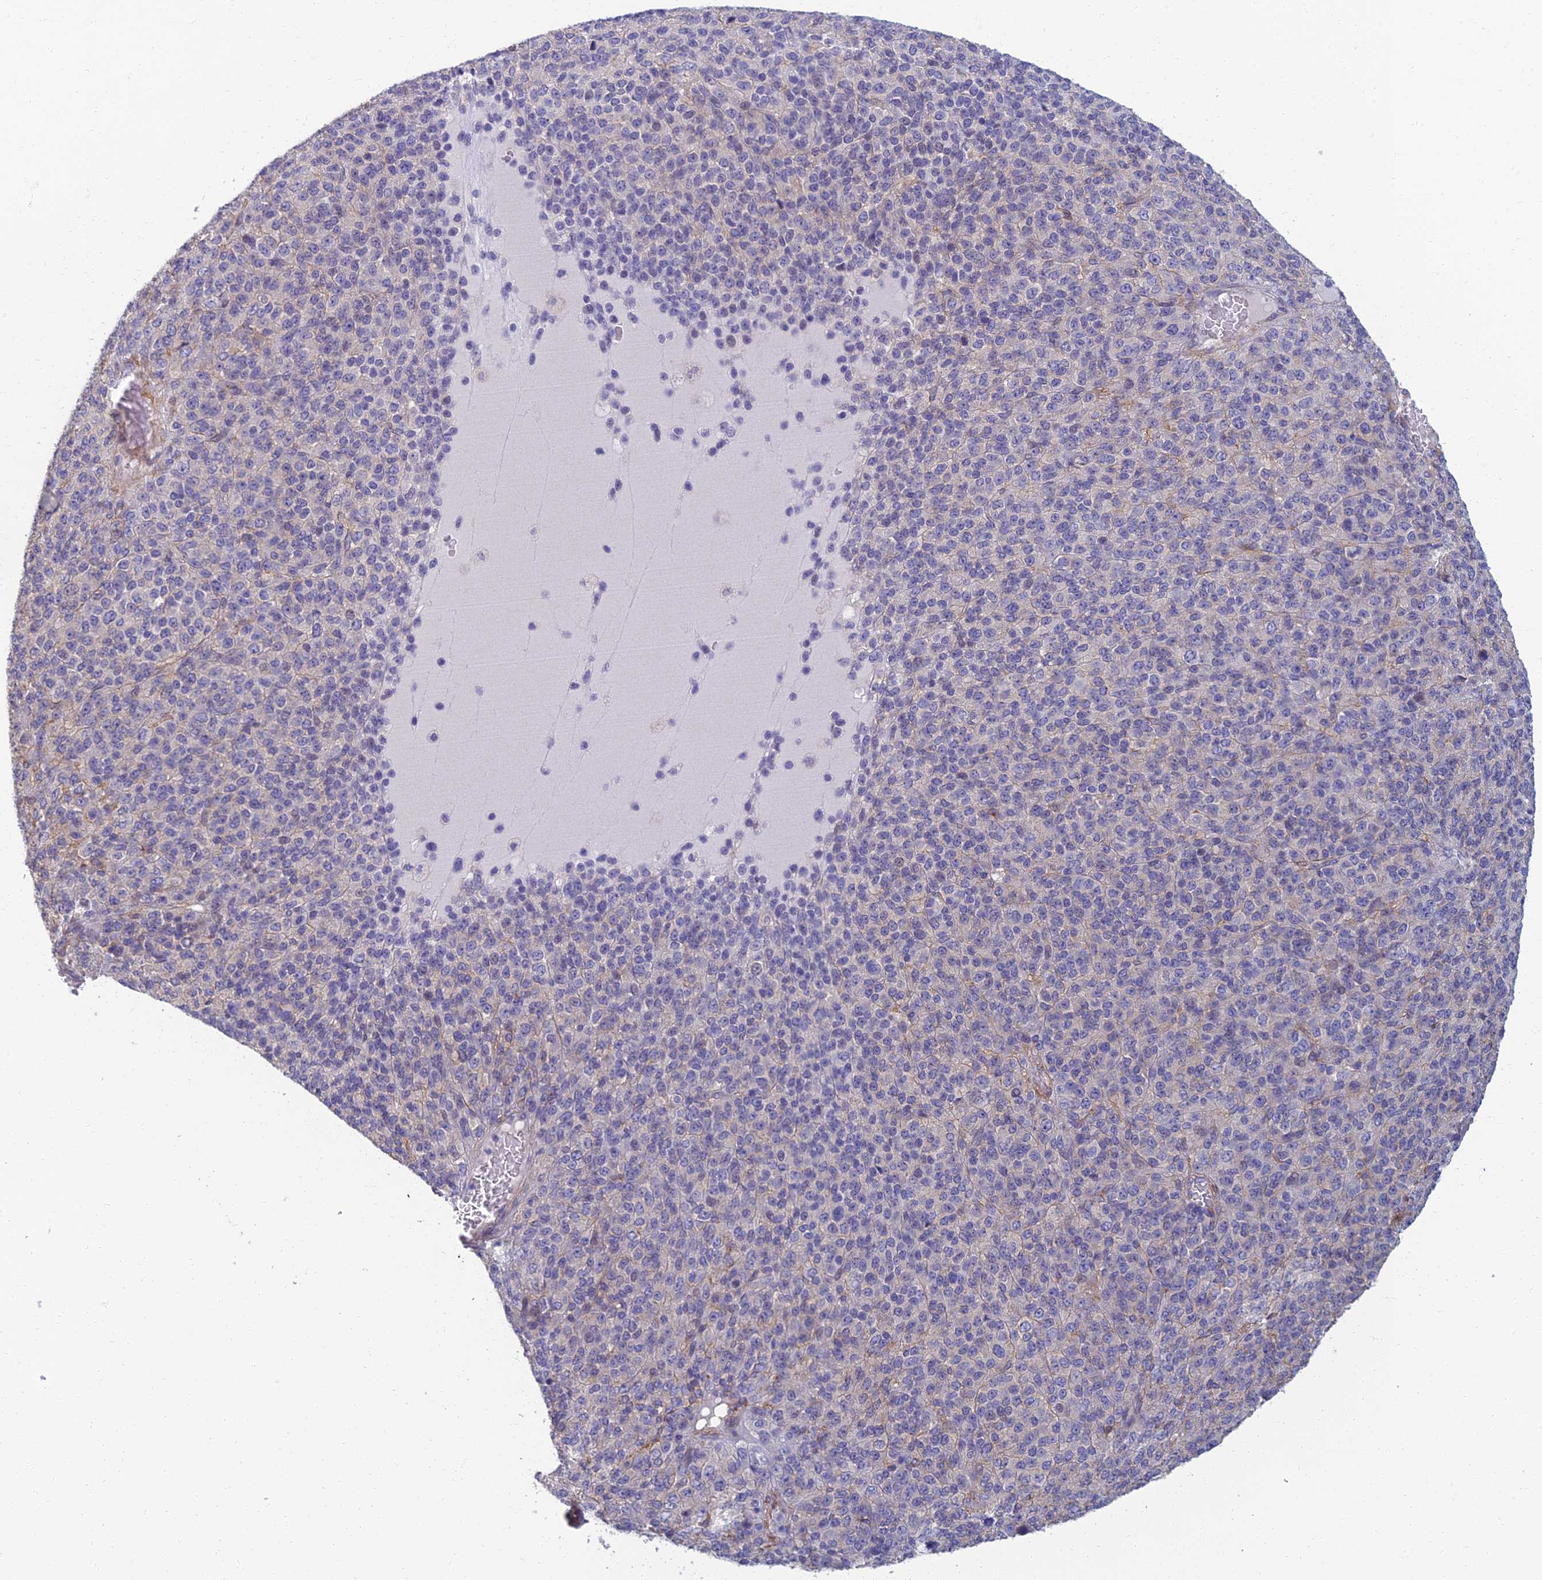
{"staining": {"intensity": "negative", "quantity": "none", "location": "none"}, "tissue": "melanoma", "cell_type": "Tumor cells", "image_type": "cancer", "snomed": [{"axis": "morphology", "description": "Malignant melanoma, Metastatic site"}, {"axis": "topography", "description": "Brain"}], "caption": "A photomicrograph of human malignant melanoma (metastatic site) is negative for staining in tumor cells.", "gene": "NEURL1", "patient": {"sex": "female", "age": 56}}